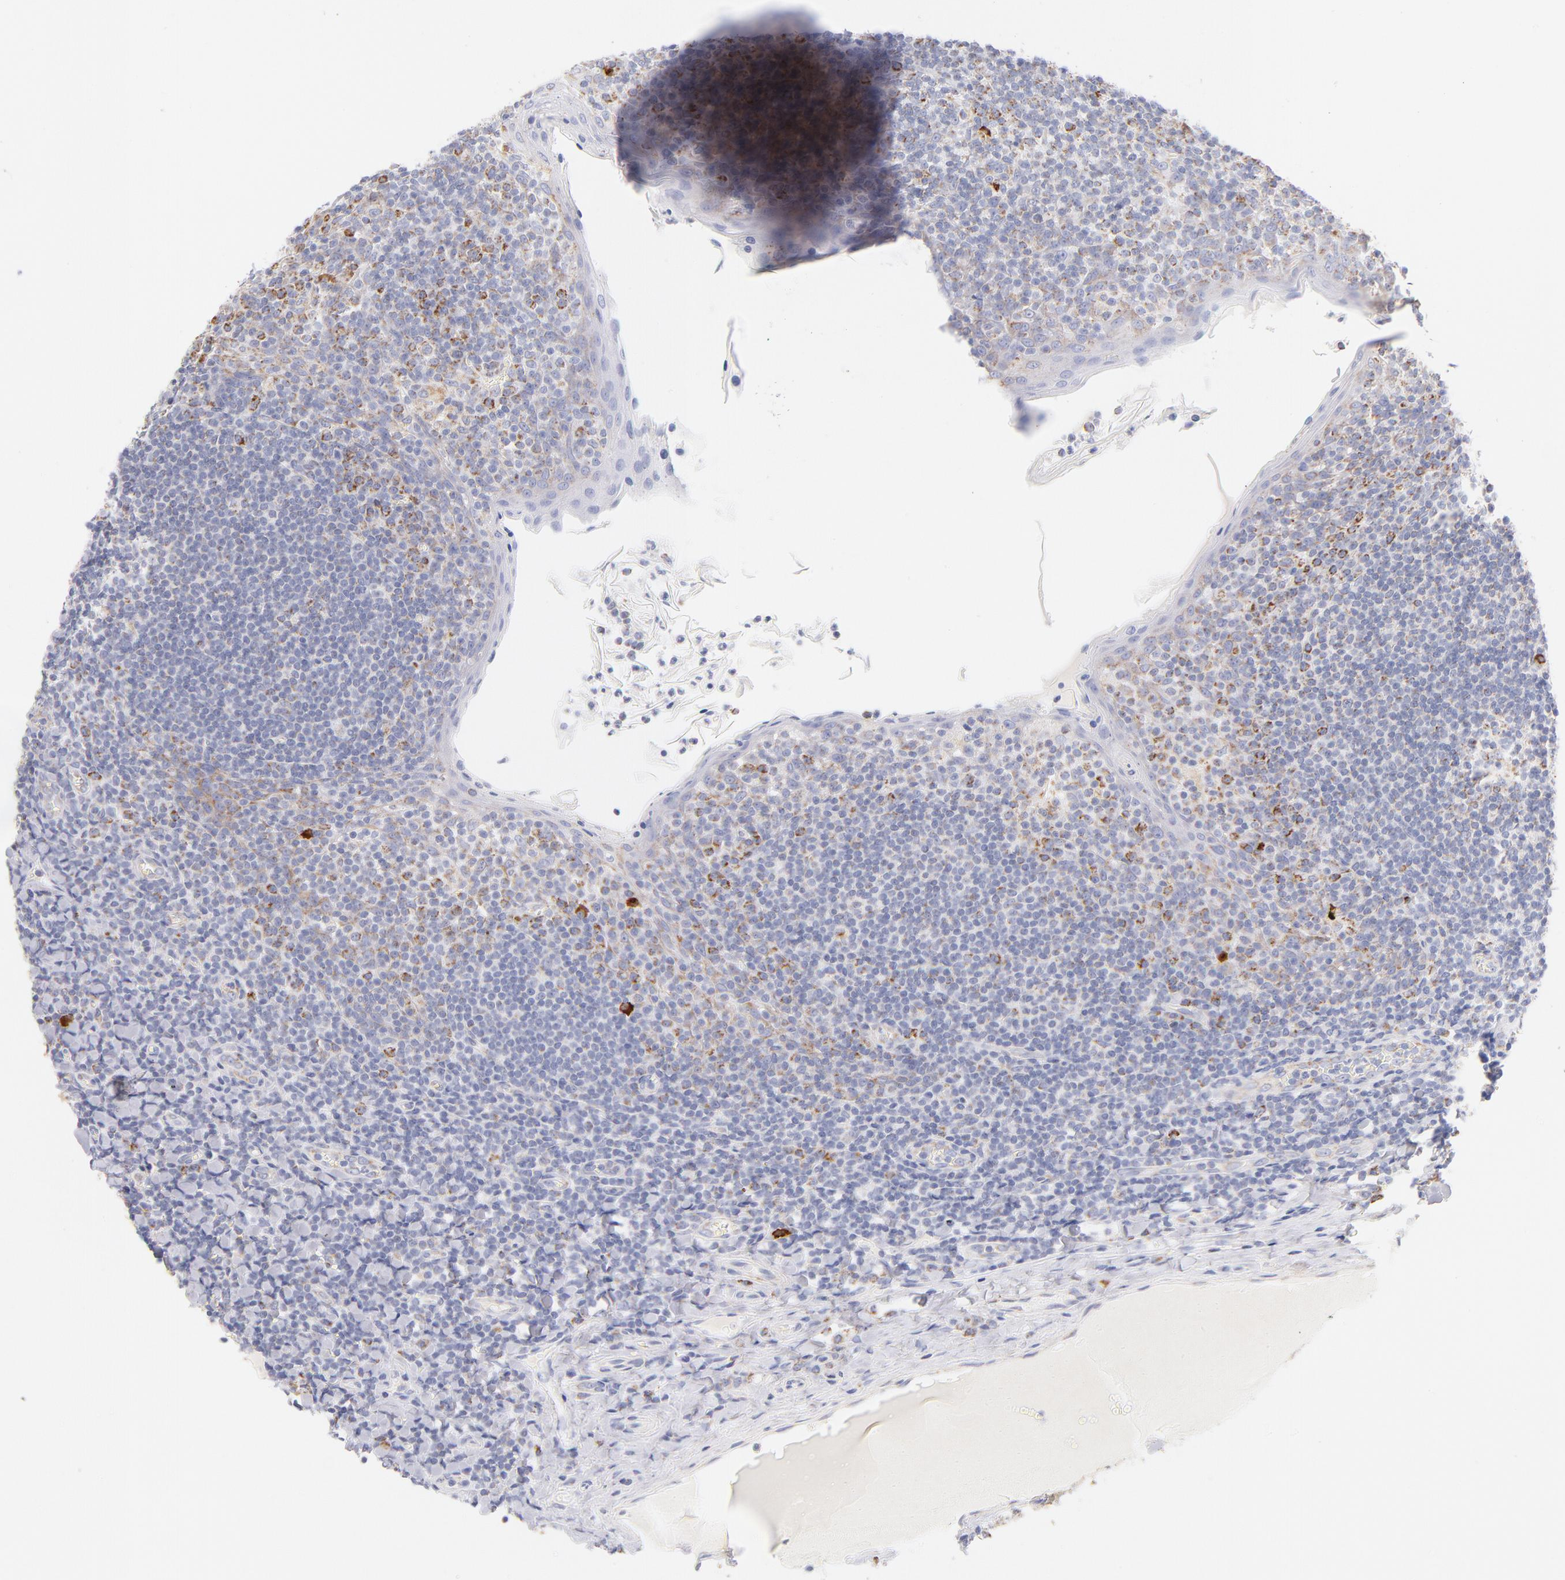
{"staining": {"intensity": "negative", "quantity": "none", "location": "none"}, "tissue": "tonsil", "cell_type": "Germinal center cells", "image_type": "normal", "snomed": [{"axis": "morphology", "description": "Normal tissue, NOS"}, {"axis": "topography", "description": "Tonsil"}], "caption": "Germinal center cells show no significant expression in normal tonsil. Nuclei are stained in blue.", "gene": "AIFM1", "patient": {"sex": "male", "age": 31}}